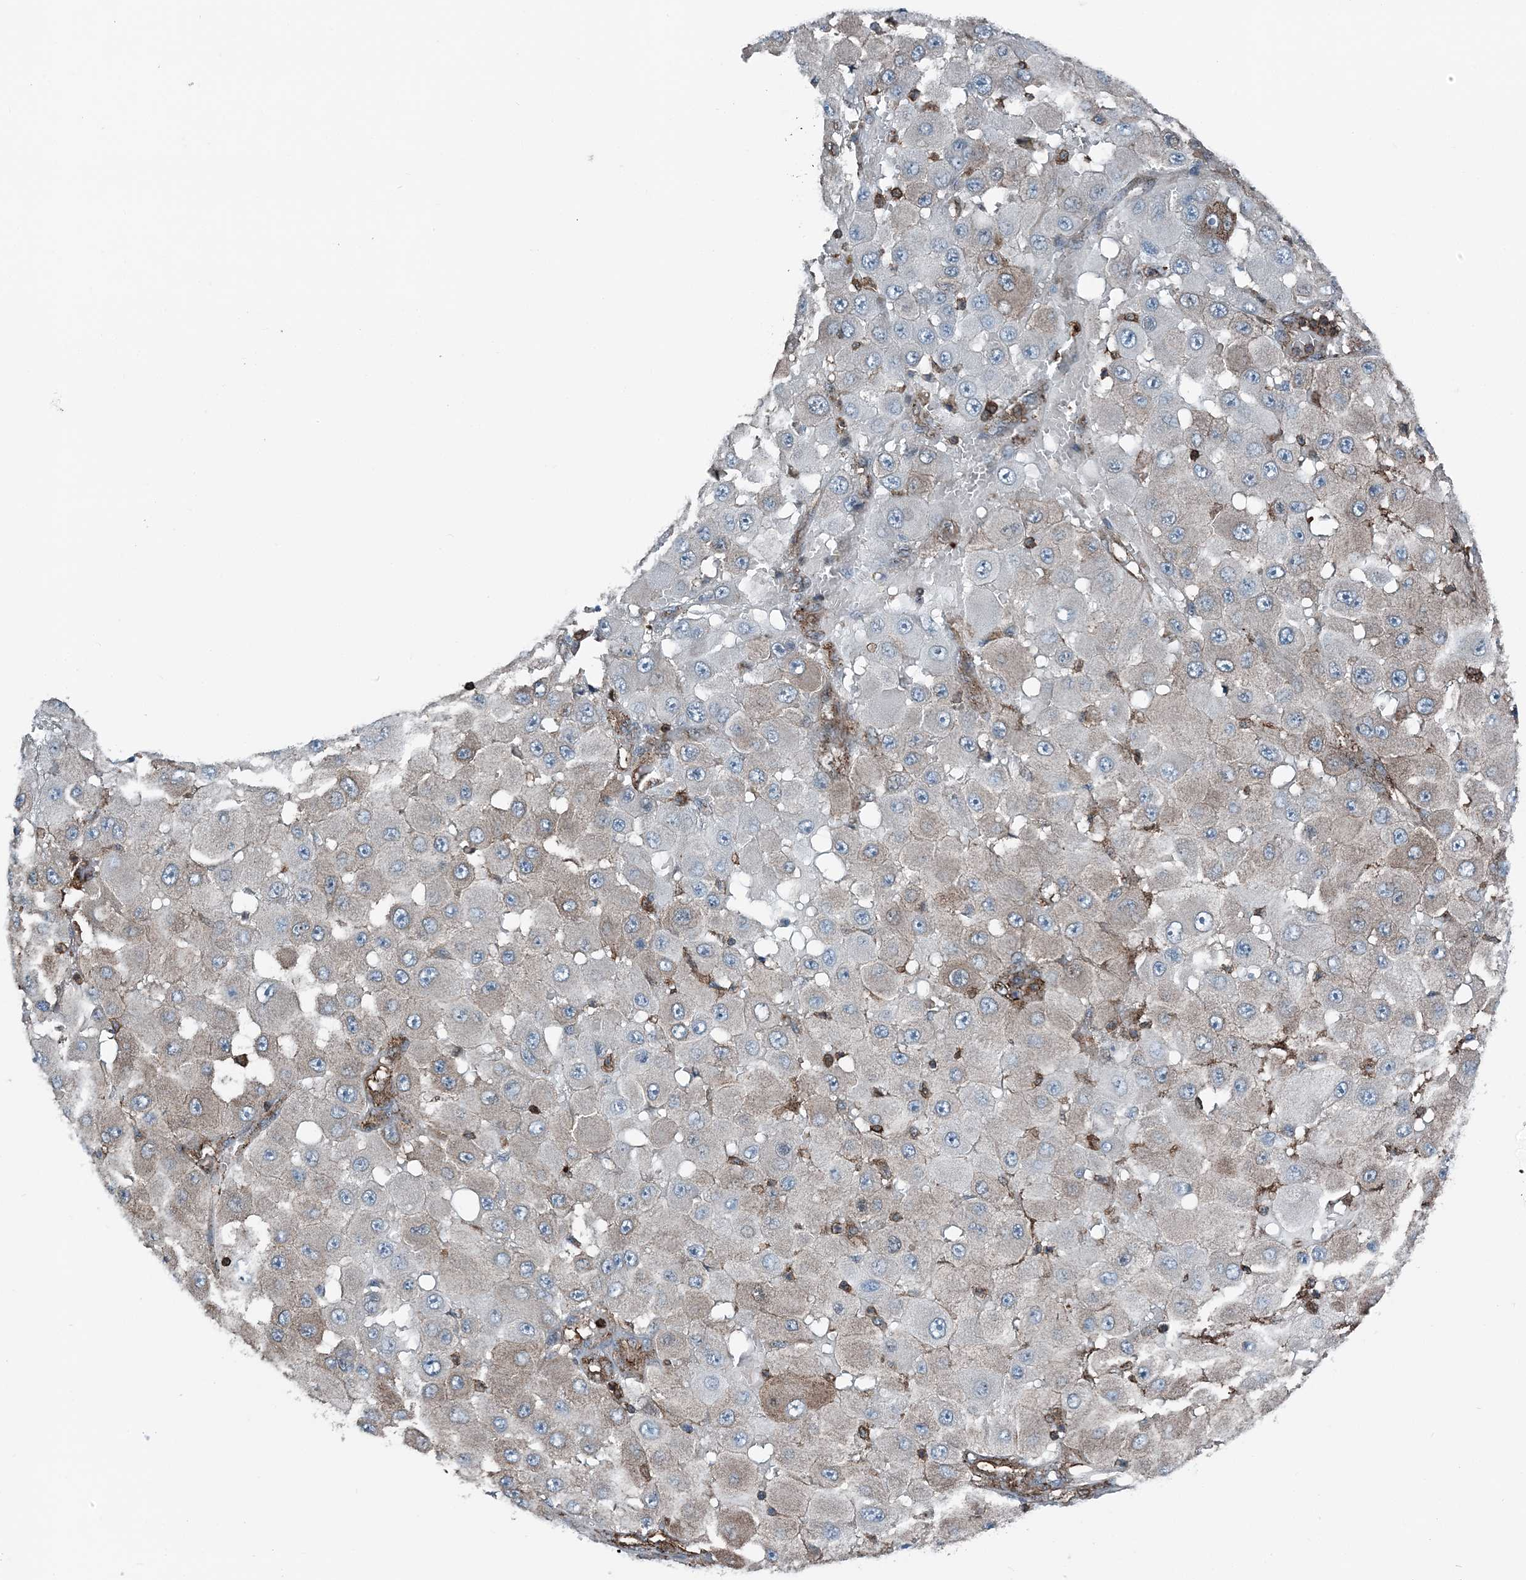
{"staining": {"intensity": "weak", "quantity": "<25%", "location": "cytoplasmic/membranous"}, "tissue": "melanoma", "cell_type": "Tumor cells", "image_type": "cancer", "snomed": [{"axis": "morphology", "description": "Malignant melanoma, NOS"}, {"axis": "topography", "description": "Skin"}], "caption": "DAB (3,3'-diaminobenzidine) immunohistochemical staining of human malignant melanoma shows no significant positivity in tumor cells.", "gene": "CFL1", "patient": {"sex": "female", "age": 81}}